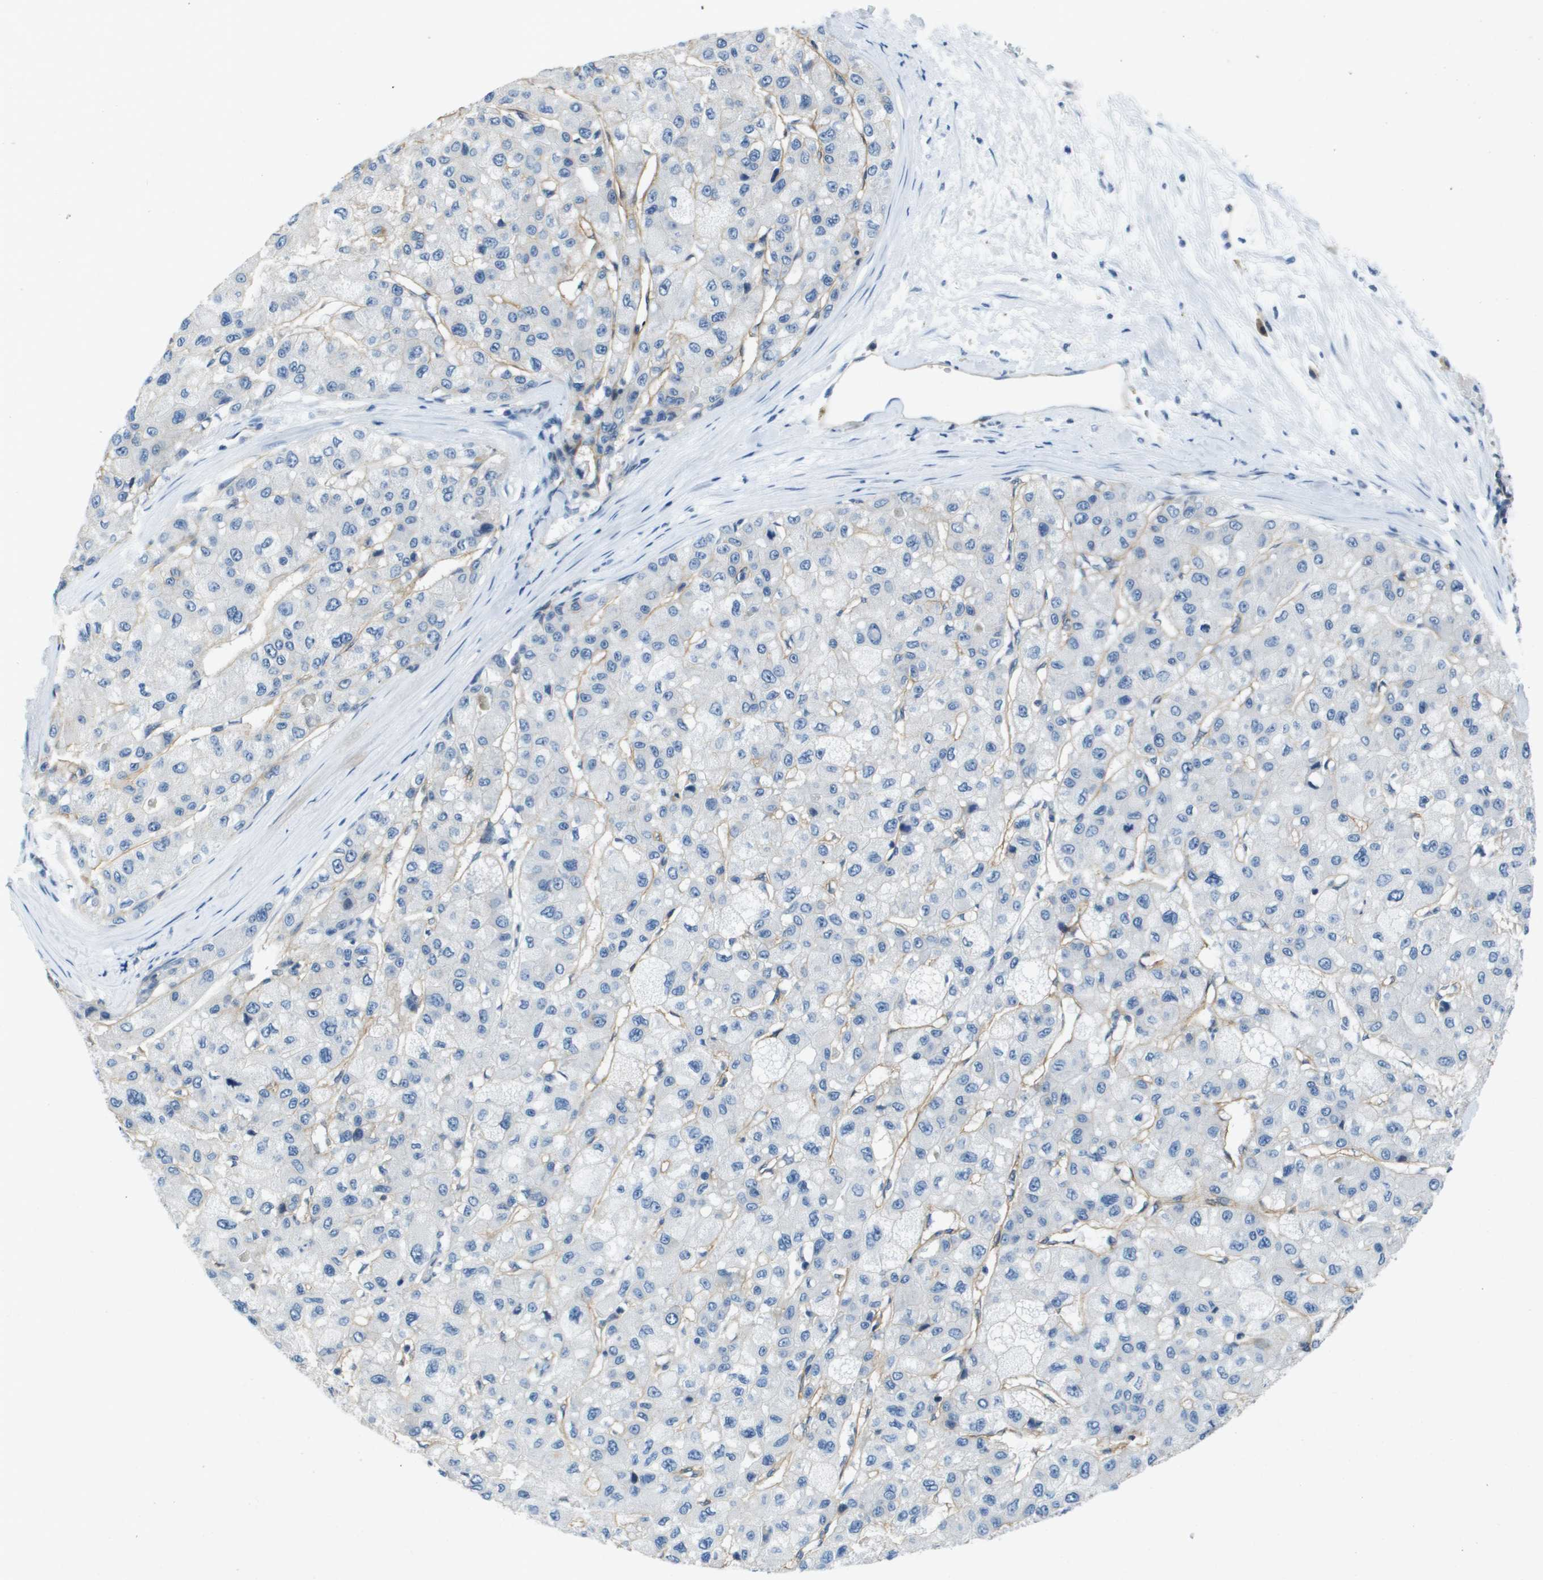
{"staining": {"intensity": "negative", "quantity": "none", "location": "none"}, "tissue": "liver cancer", "cell_type": "Tumor cells", "image_type": "cancer", "snomed": [{"axis": "morphology", "description": "Carcinoma, Hepatocellular, NOS"}, {"axis": "topography", "description": "Liver"}], "caption": "This is an immunohistochemistry (IHC) histopathology image of human hepatocellular carcinoma (liver). There is no staining in tumor cells.", "gene": "ITGA6", "patient": {"sex": "male", "age": 80}}